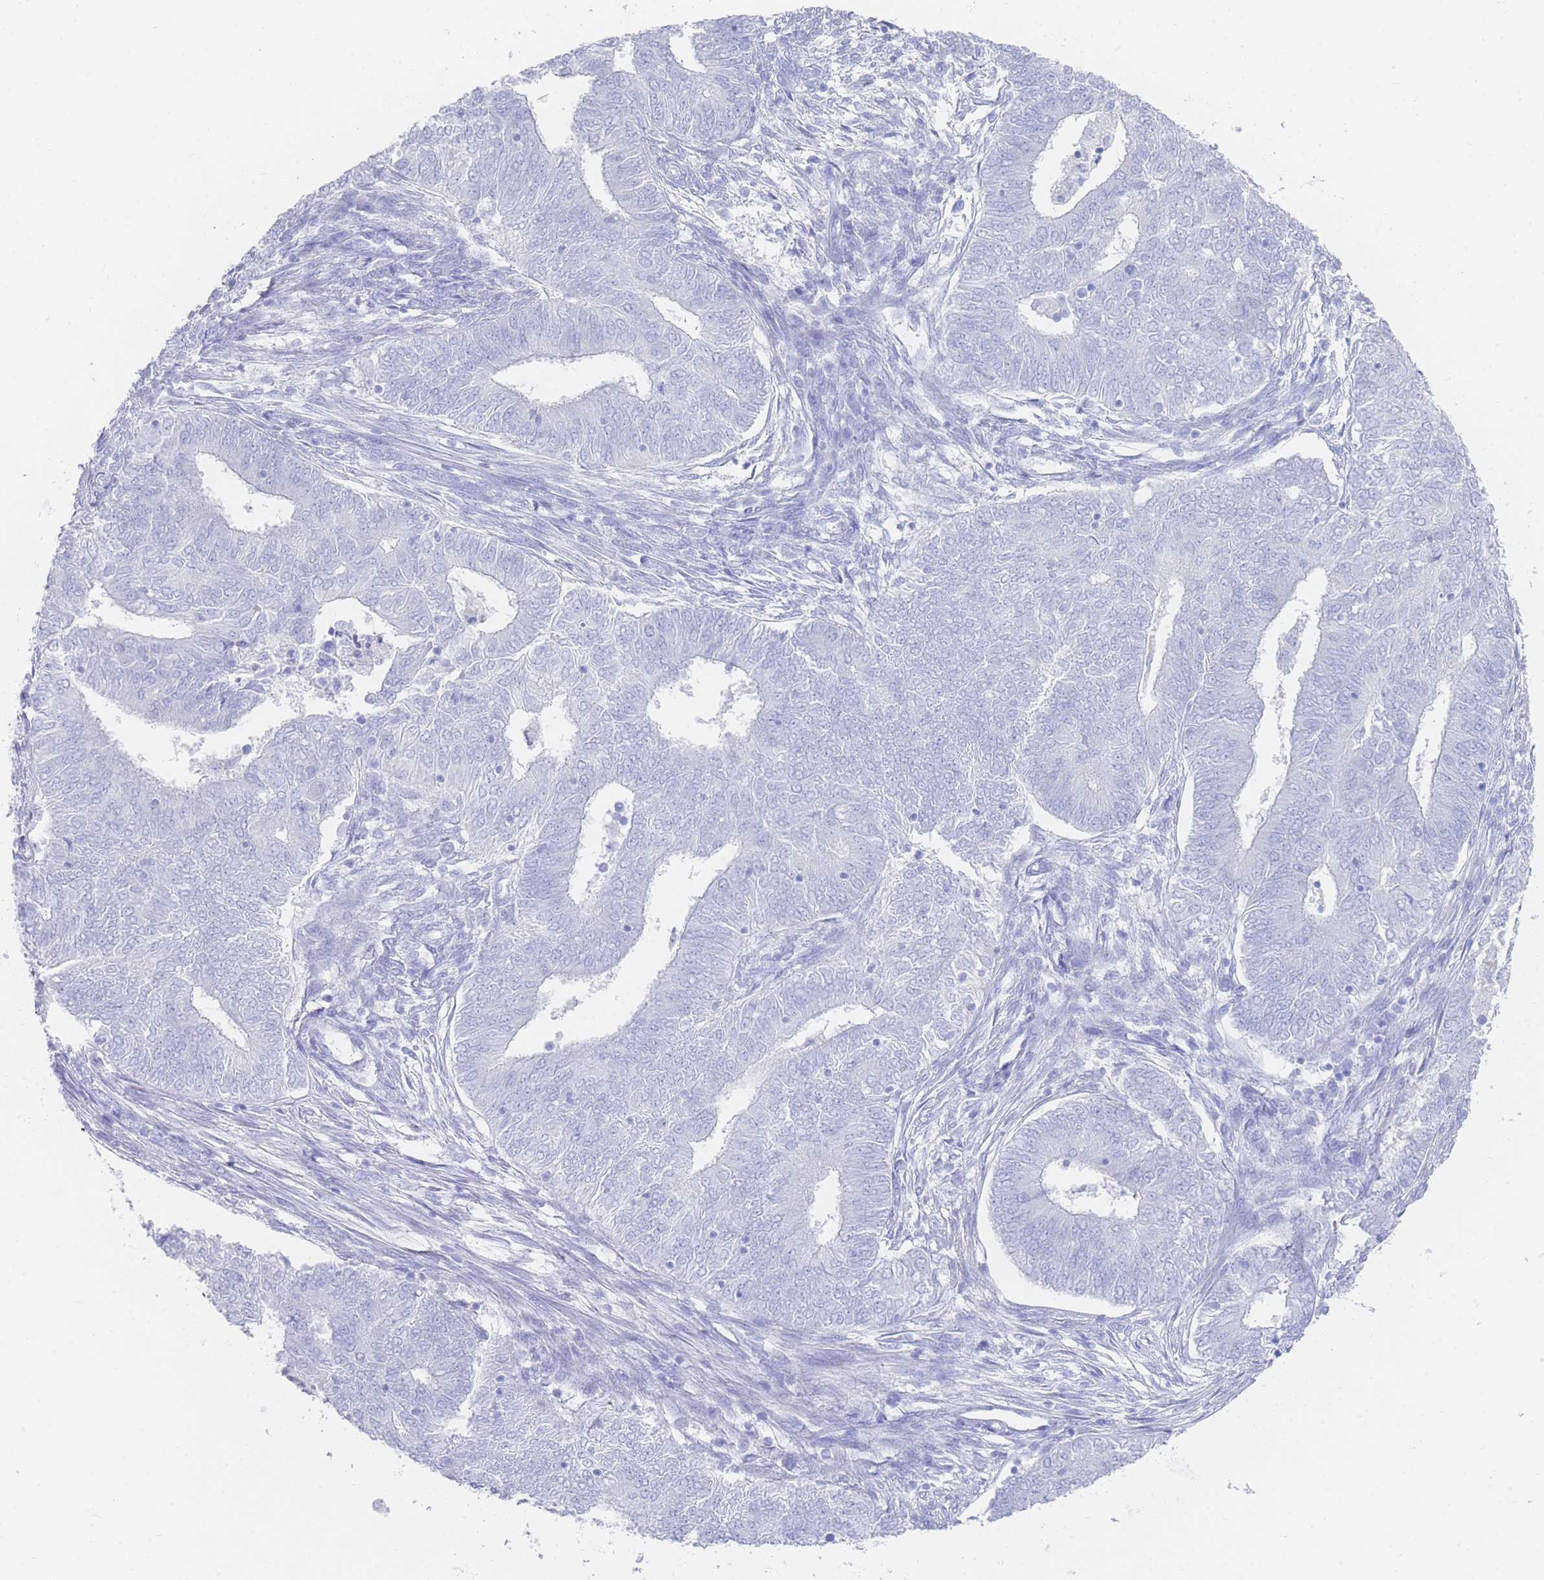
{"staining": {"intensity": "negative", "quantity": "none", "location": "none"}, "tissue": "endometrial cancer", "cell_type": "Tumor cells", "image_type": "cancer", "snomed": [{"axis": "morphology", "description": "Adenocarcinoma, NOS"}, {"axis": "topography", "description": "Endometrium"}], "caption": "This is an immunohistochemistry (IHC) micrograph of human endometrial adenocarcinoma. There is no expression in tumor cells.", "gene": "LRRC37A", "patient": {"sex": "female", "age": 62}}